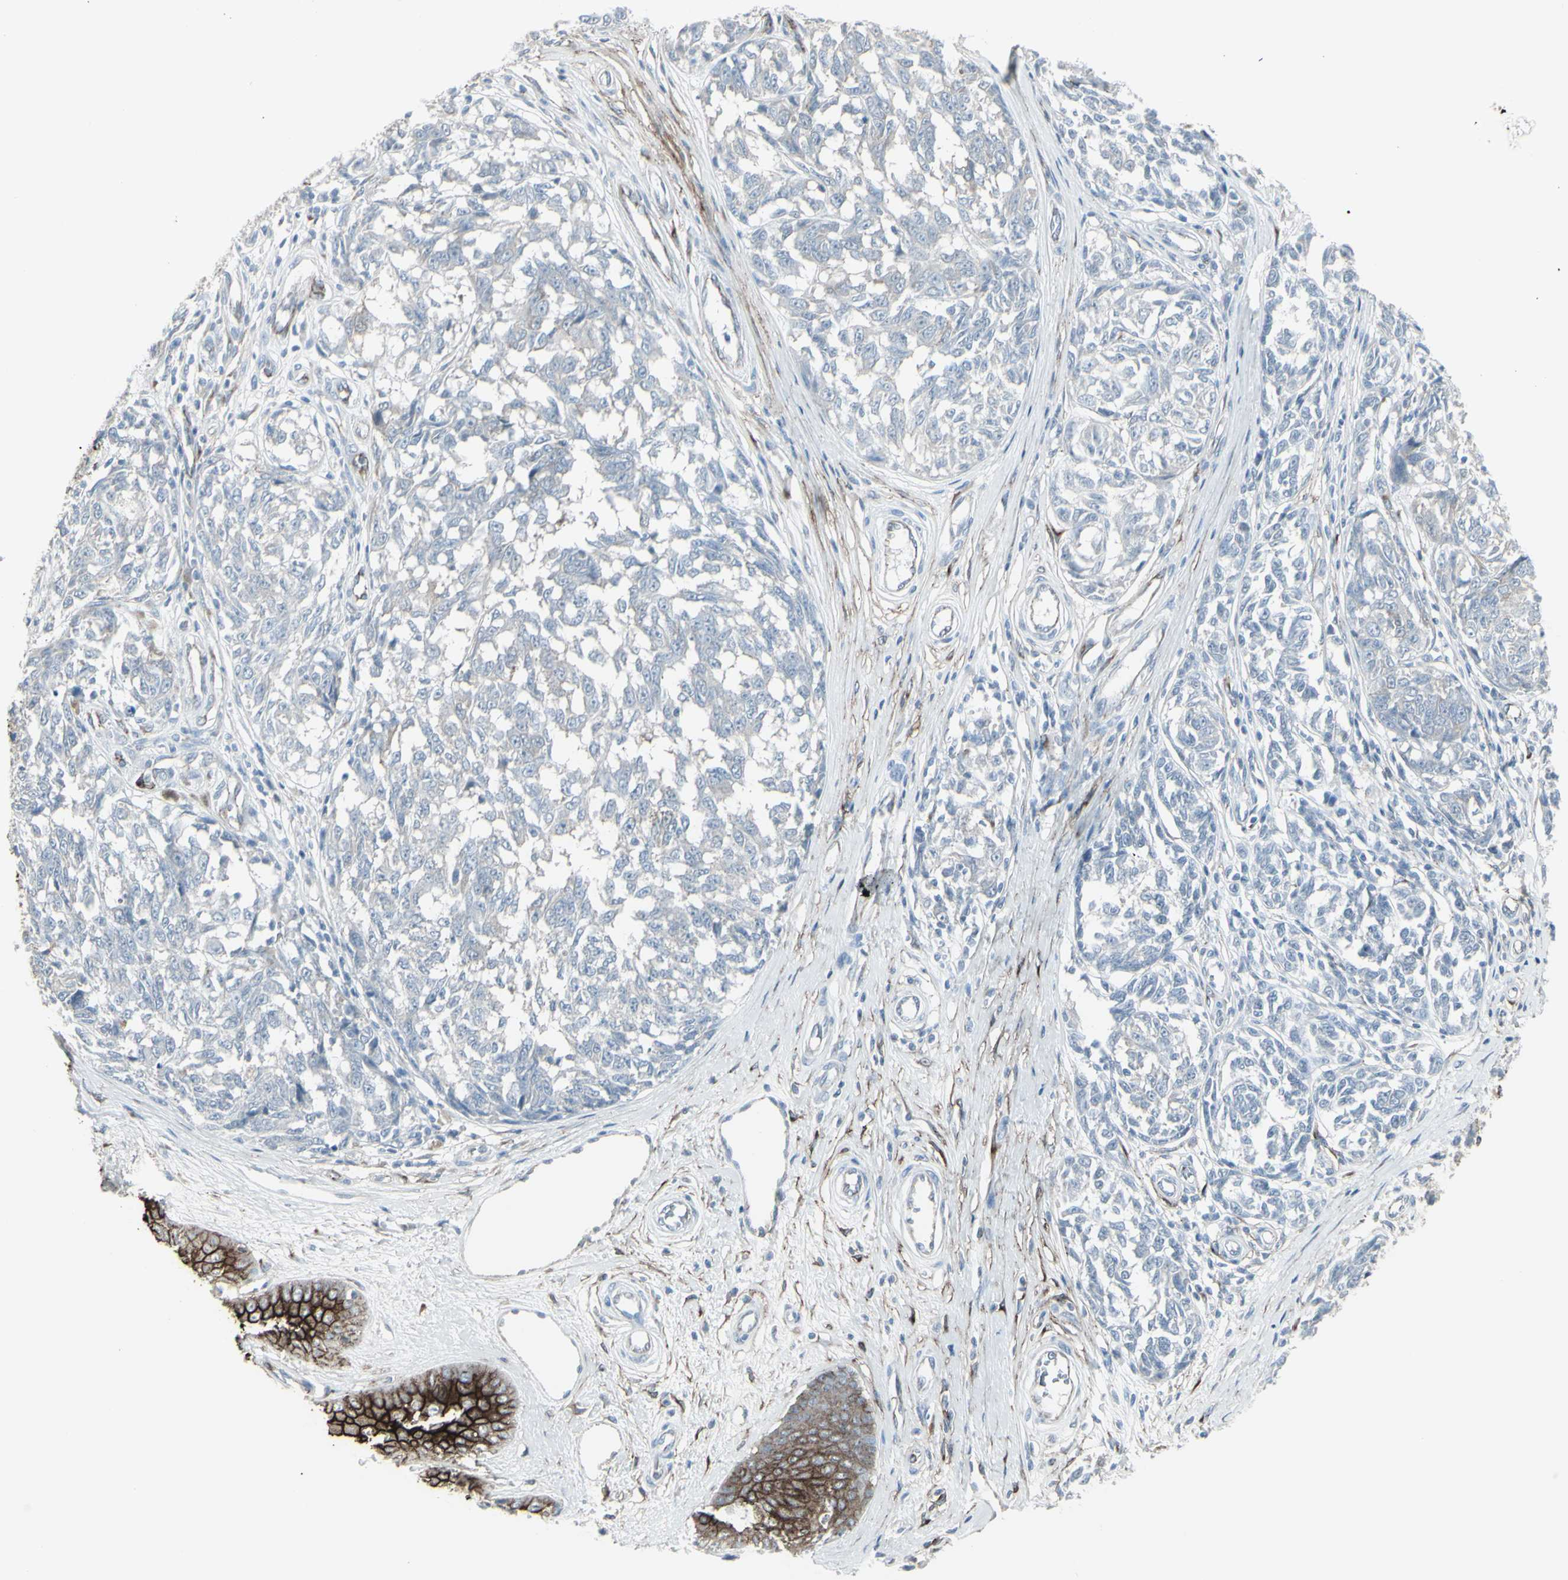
{"staining": {"intensity": "negative", "quantity": "none", "location": "none"}, "tissue": "melanoma", "cell_type": "Tumor cells", "image_type": "cancer", "snomed": [{"axis": "morphology", "description": "Malignant melanoma, NOS"}, {"axis": "topography", "description": "Skin"}], "caption": "Immunohistochemical staining of human malignant melanoma reveals no significant positivity in tumor cells.", "gene": "GJA1", "patient": {"sex": "female", "age": 64}}